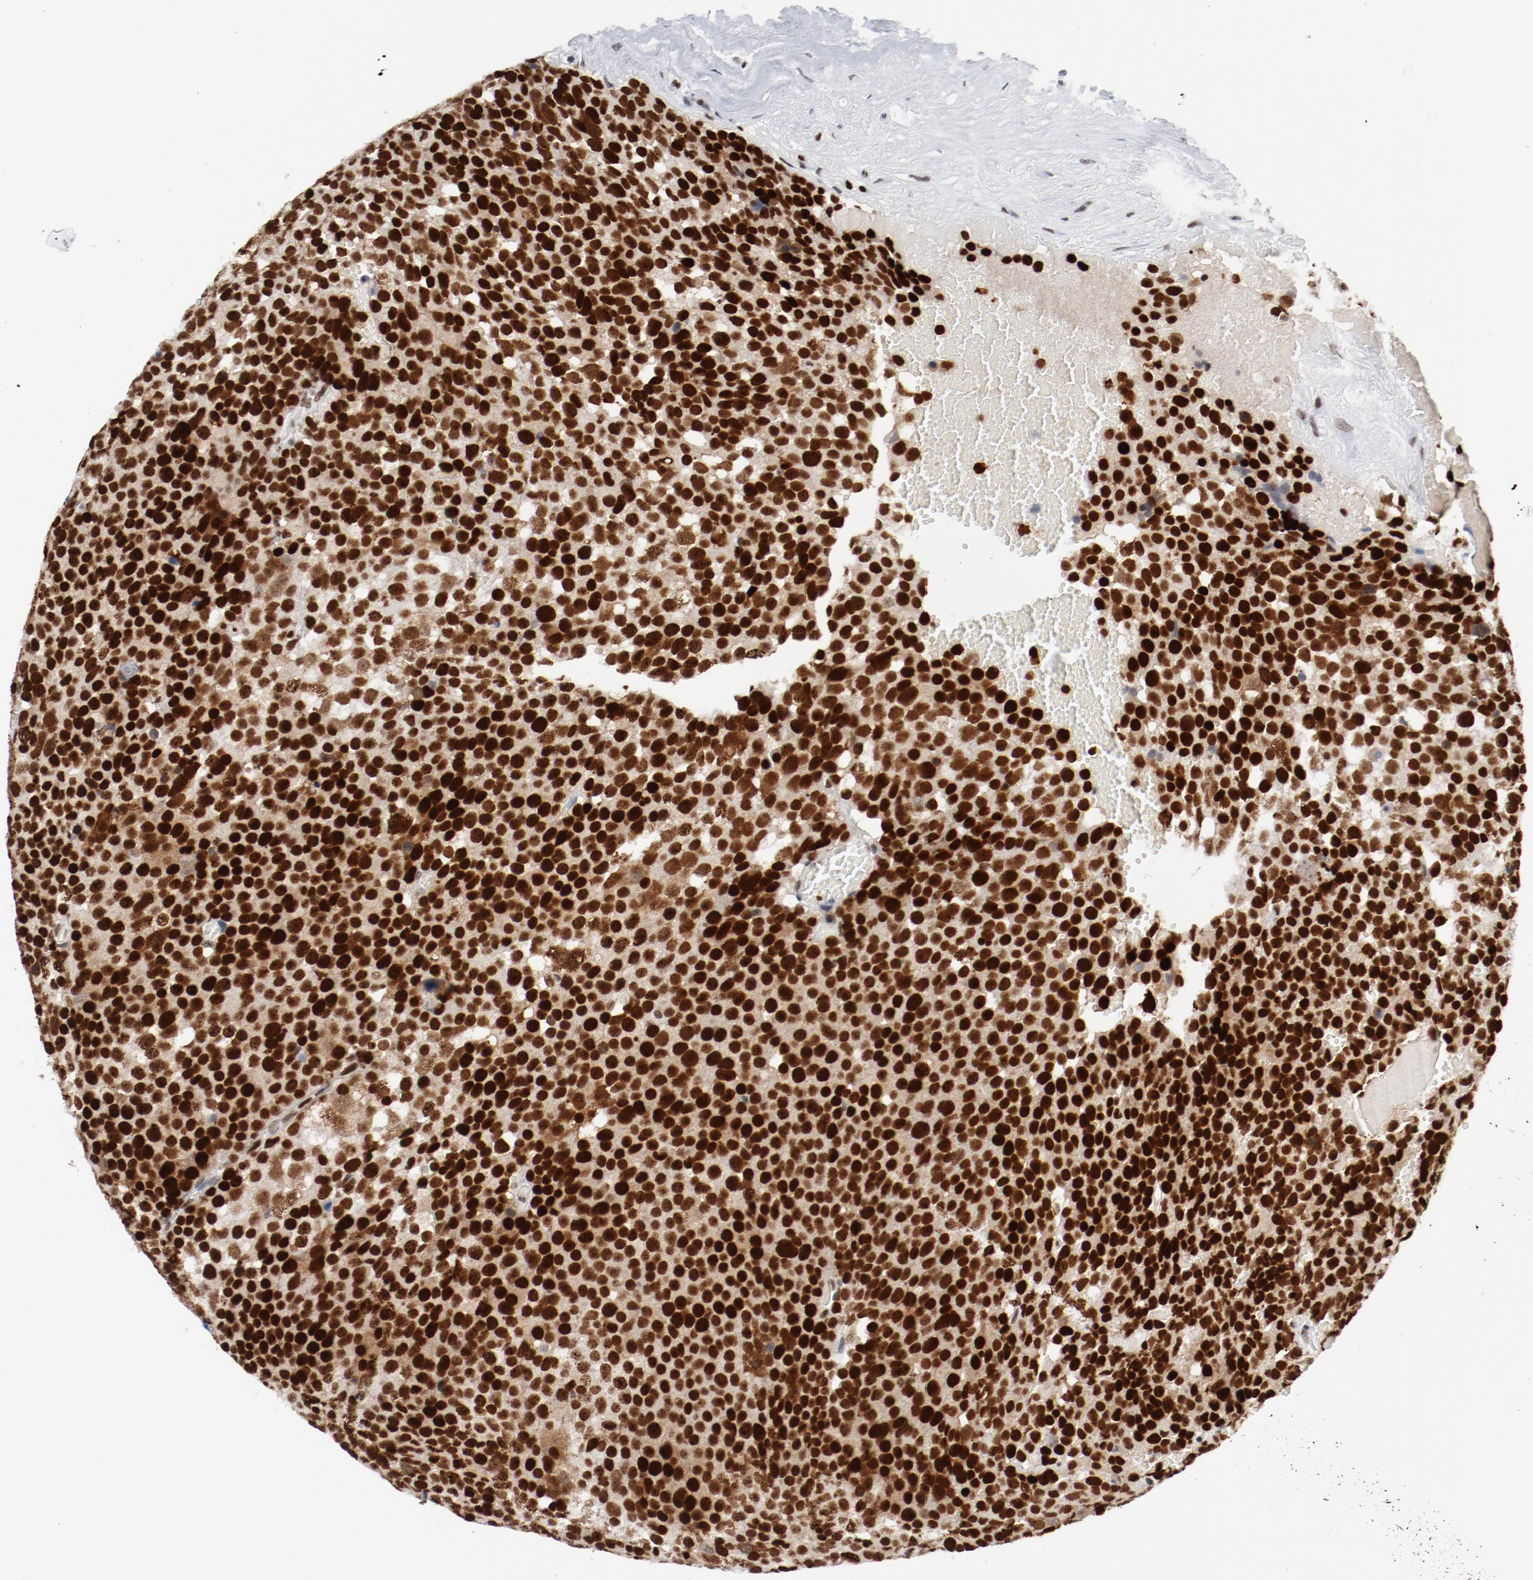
{"staining": {"intensity": "strong", "quantity": ">75%", "location": "cytoplasmic/membranous,nuclear"}, "tissue": "testis cancer", "cell_type": "Tumor cells", "image_type": "cancer", "snomed": [{"axis": "morphology", "description": "Seminoma, NOS"}, {"axis": "topography", "description": "Testis"}], "caption": "Testis seminoma tissue displays strong cytoplasmic/membranous and nuclear expression in about >75% of tumor cells Using DAB (brown) and hematoxylin (blue) stains, captured at high magnification using brightfield microscopy.", "gene": "POLD1", "patient": {"sex": "male", "age": 71}}